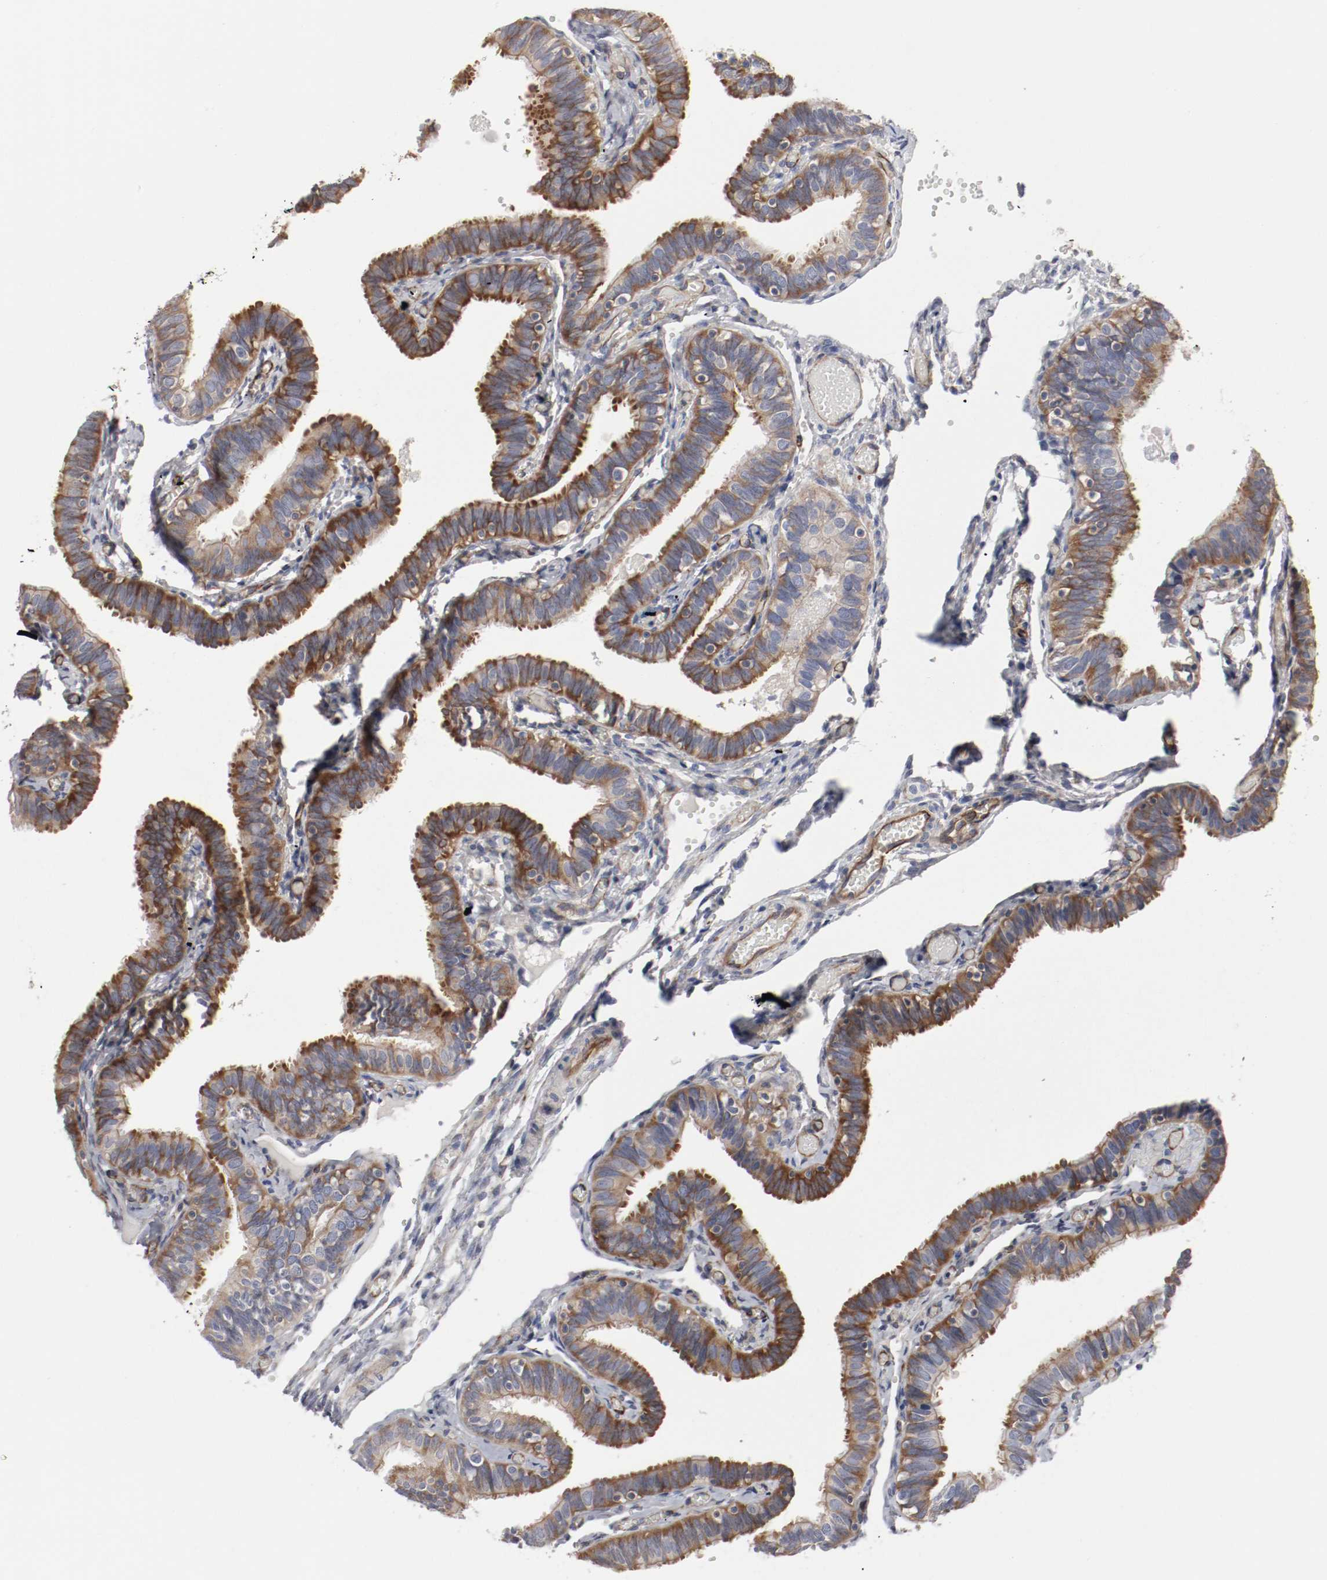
{"staining": {"intensity": "strong", "quantity": ">75%", "location": "cytoplasmic/membranous"}, "tissue": "fallopian tube", "cell_type": "Glandular cells", "image_type": "normal", "snomed": [{"axis": "morphology", "description": "Normal tissue, NOS"}, {"axis": "topography", "description": "Fallopian tube"}], "caption": "DAB (3,3'-diaminobenzidine) immunohistochemical staining of benign human fallopian tube reveals strong cytoplasmic/membranous protein positivity in approximately >75% of glandular cells.", "gene": "GIT1", "patient": {"sex": "female", "age": 46}}